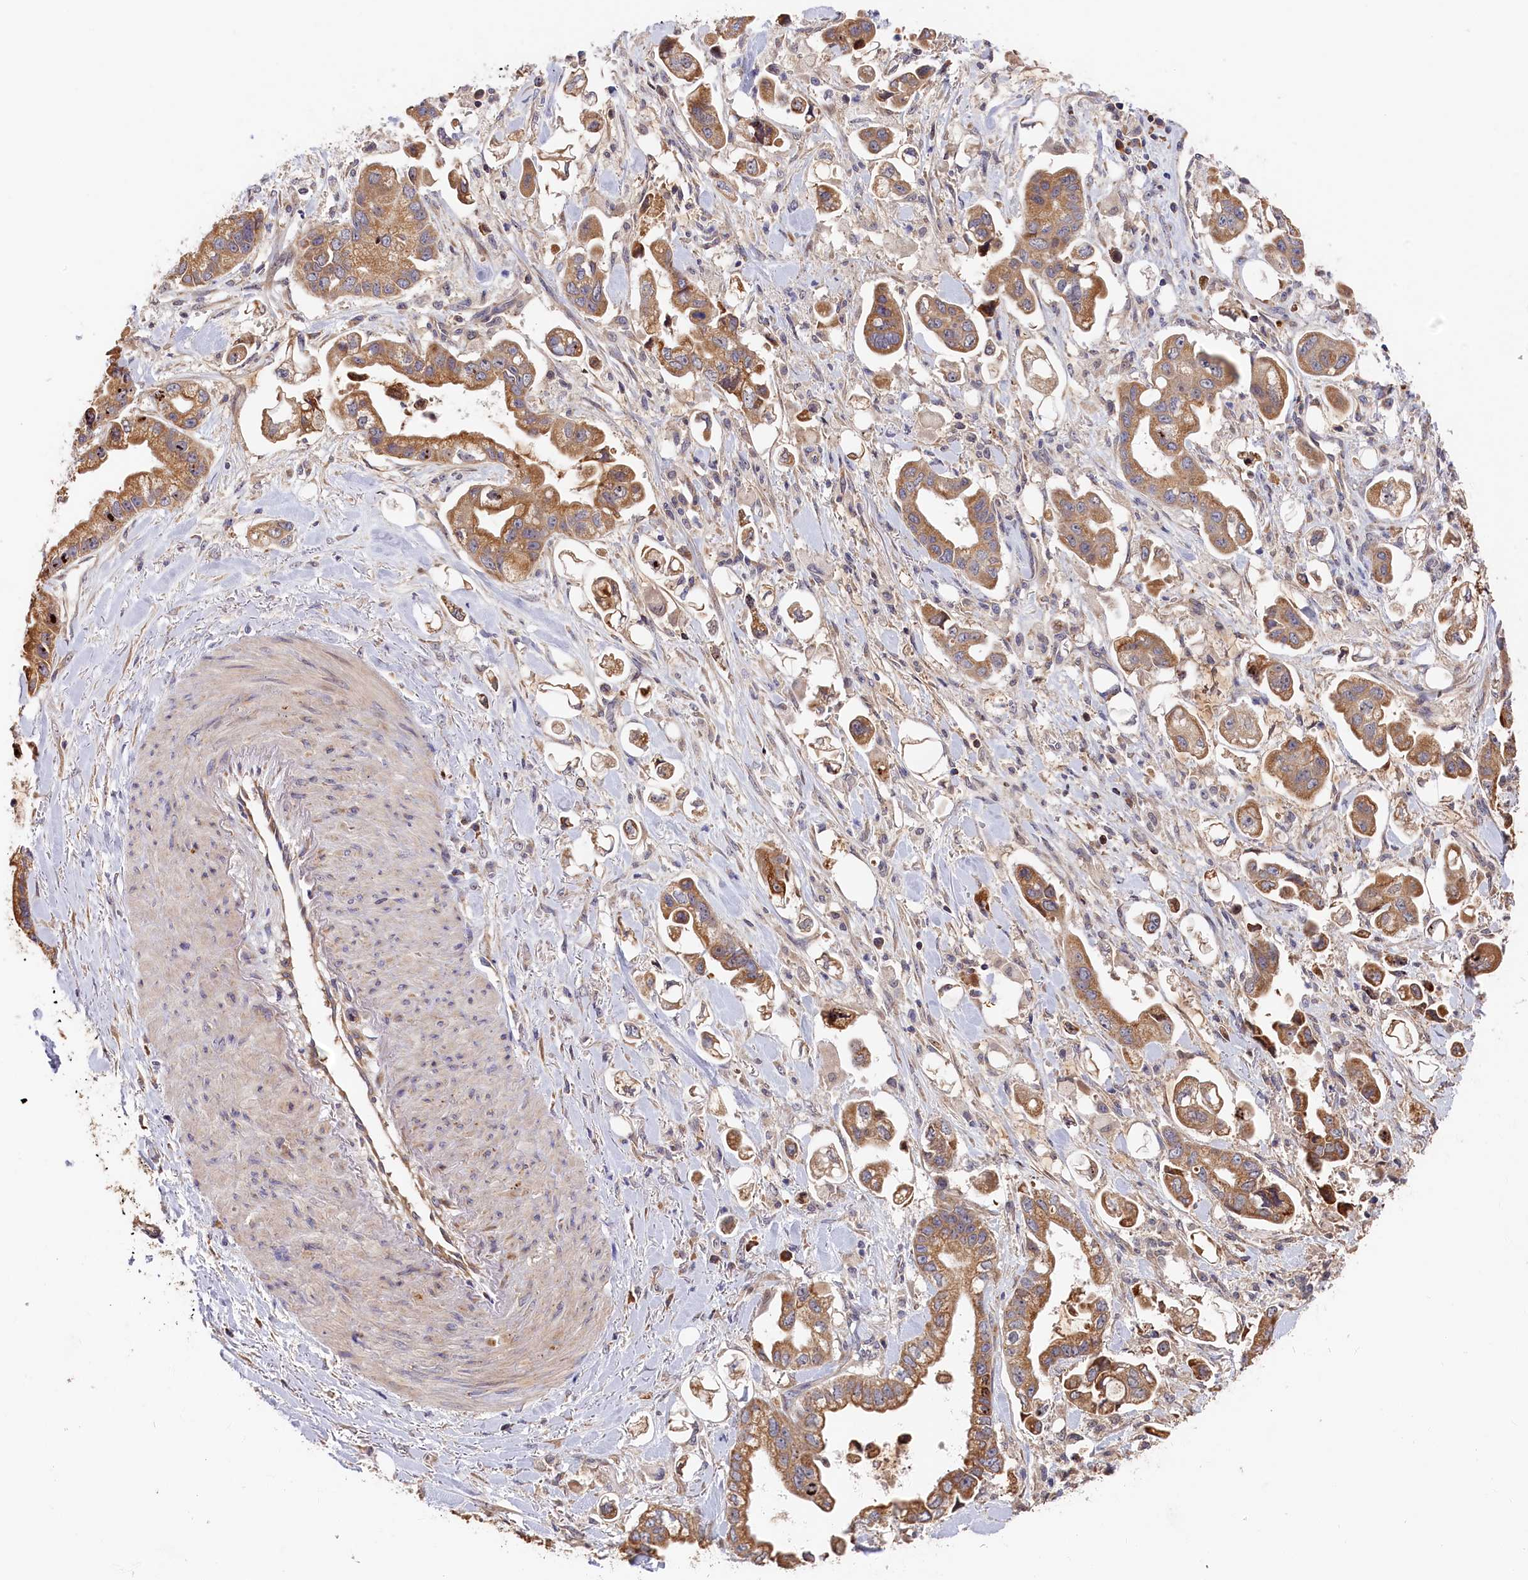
{"staining": {"intensity": "moderate", "quantity": ">75%", "location": "cytoplasmic/membranous"}, "tissue": "stomach cancer", "cell_type": "Tumor cells", "image_type": "cancer", "snomed": [{"axis": "morphology", "description": "Adenocarcinoma, NOS"}, {"axis": "topography", "description": "Stomach"}], "caption": "This histopathology image demonstrates immunohistochemistry staining of human adenocarcinoma (stomach), with medium moderate cytoplasmic/membranous staining in approximately >75% of tumor cells.", "gene": "CEP44", "patient": {"sex": "male", "age": 62}}